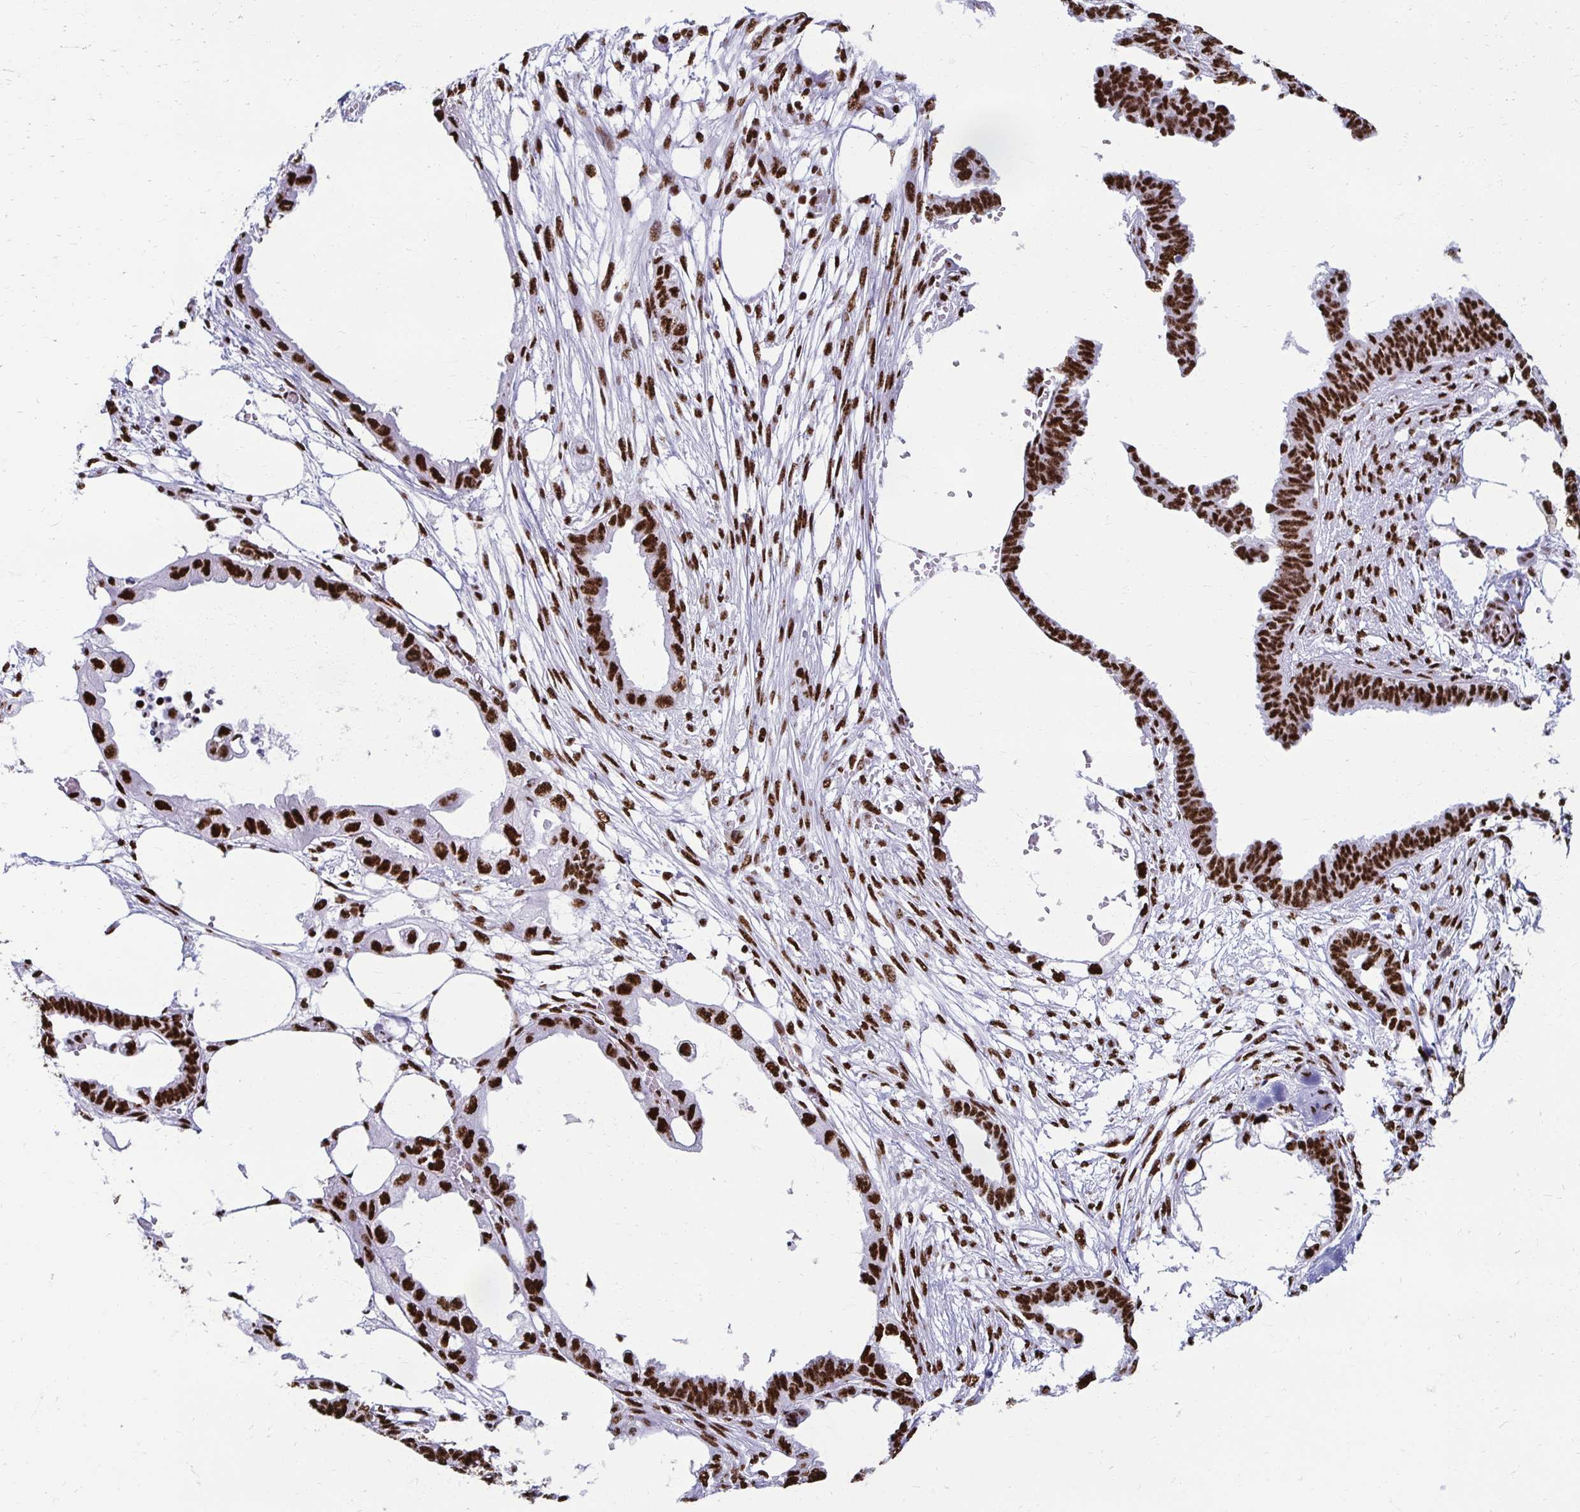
{"staining": {"intensity": "strong", "quantity": ">75%", "location": "nuclear"}, "tissue": "endometrial cancer", "cell_type": "Tumor cells", "image_type": "cancer", "snomed": [{"axis": "morphology", "description": "Adenocarcinoma, NOS"}, {"axis": "morphology", "description": "Adenocarcinoma, metastatic, NOS"}, {"axis": "topography", "description": "Adipose tissue"}, {"axis": "topography", "description": "Endometrium"}], "caption": "There is high levels of strong nuclear positivity in tumor cells of endometrial adenocarcinoma, as demonstrated by immunohistochemical staining (brown color).", "gene": "NONO", "patient": {"sex": "female", "age": 67}}